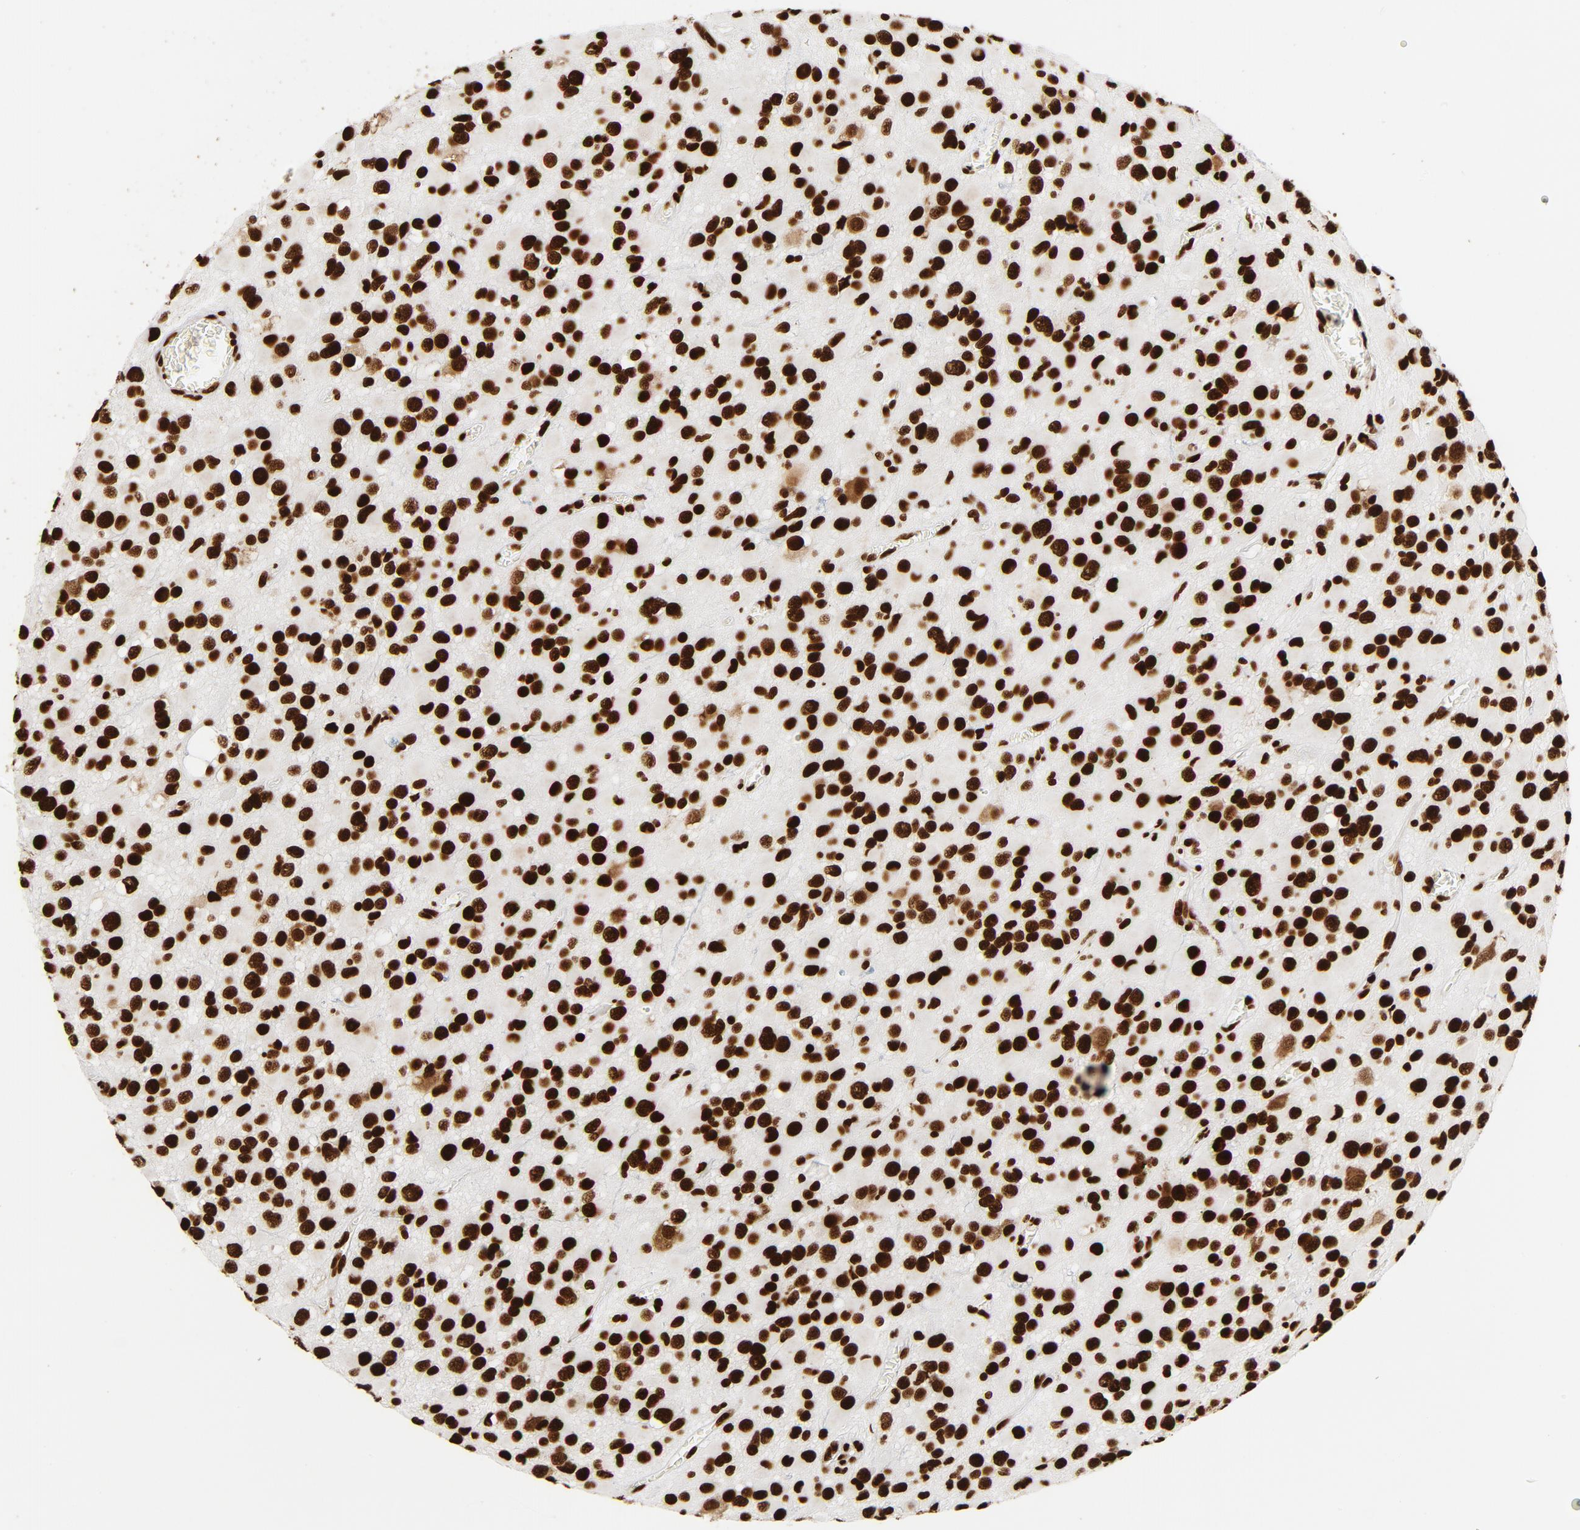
{"staining": {"intensity": "strong", "quantity": ">75%", "location": "nuclear"}, "tissue": "glioma", "cell_type": "Tumor cells", "image_type": "cancer", "snomed": [{"axis": "morphology", "description": "Glioma, malignant, Low grade"}, {"axis": "topography", "description": "Brain"}], "caption": "A brown stain highlights strong nuclear positivity of a protein in human malignant glioma (low-grade) tumor cells. The protein is stained brown, and the nuclei are stained in blue (DAB IHC with brightfield microscopy, high magnification).", "gene": "XRCC6", "patient": {"sex": "male", "age": 42}}